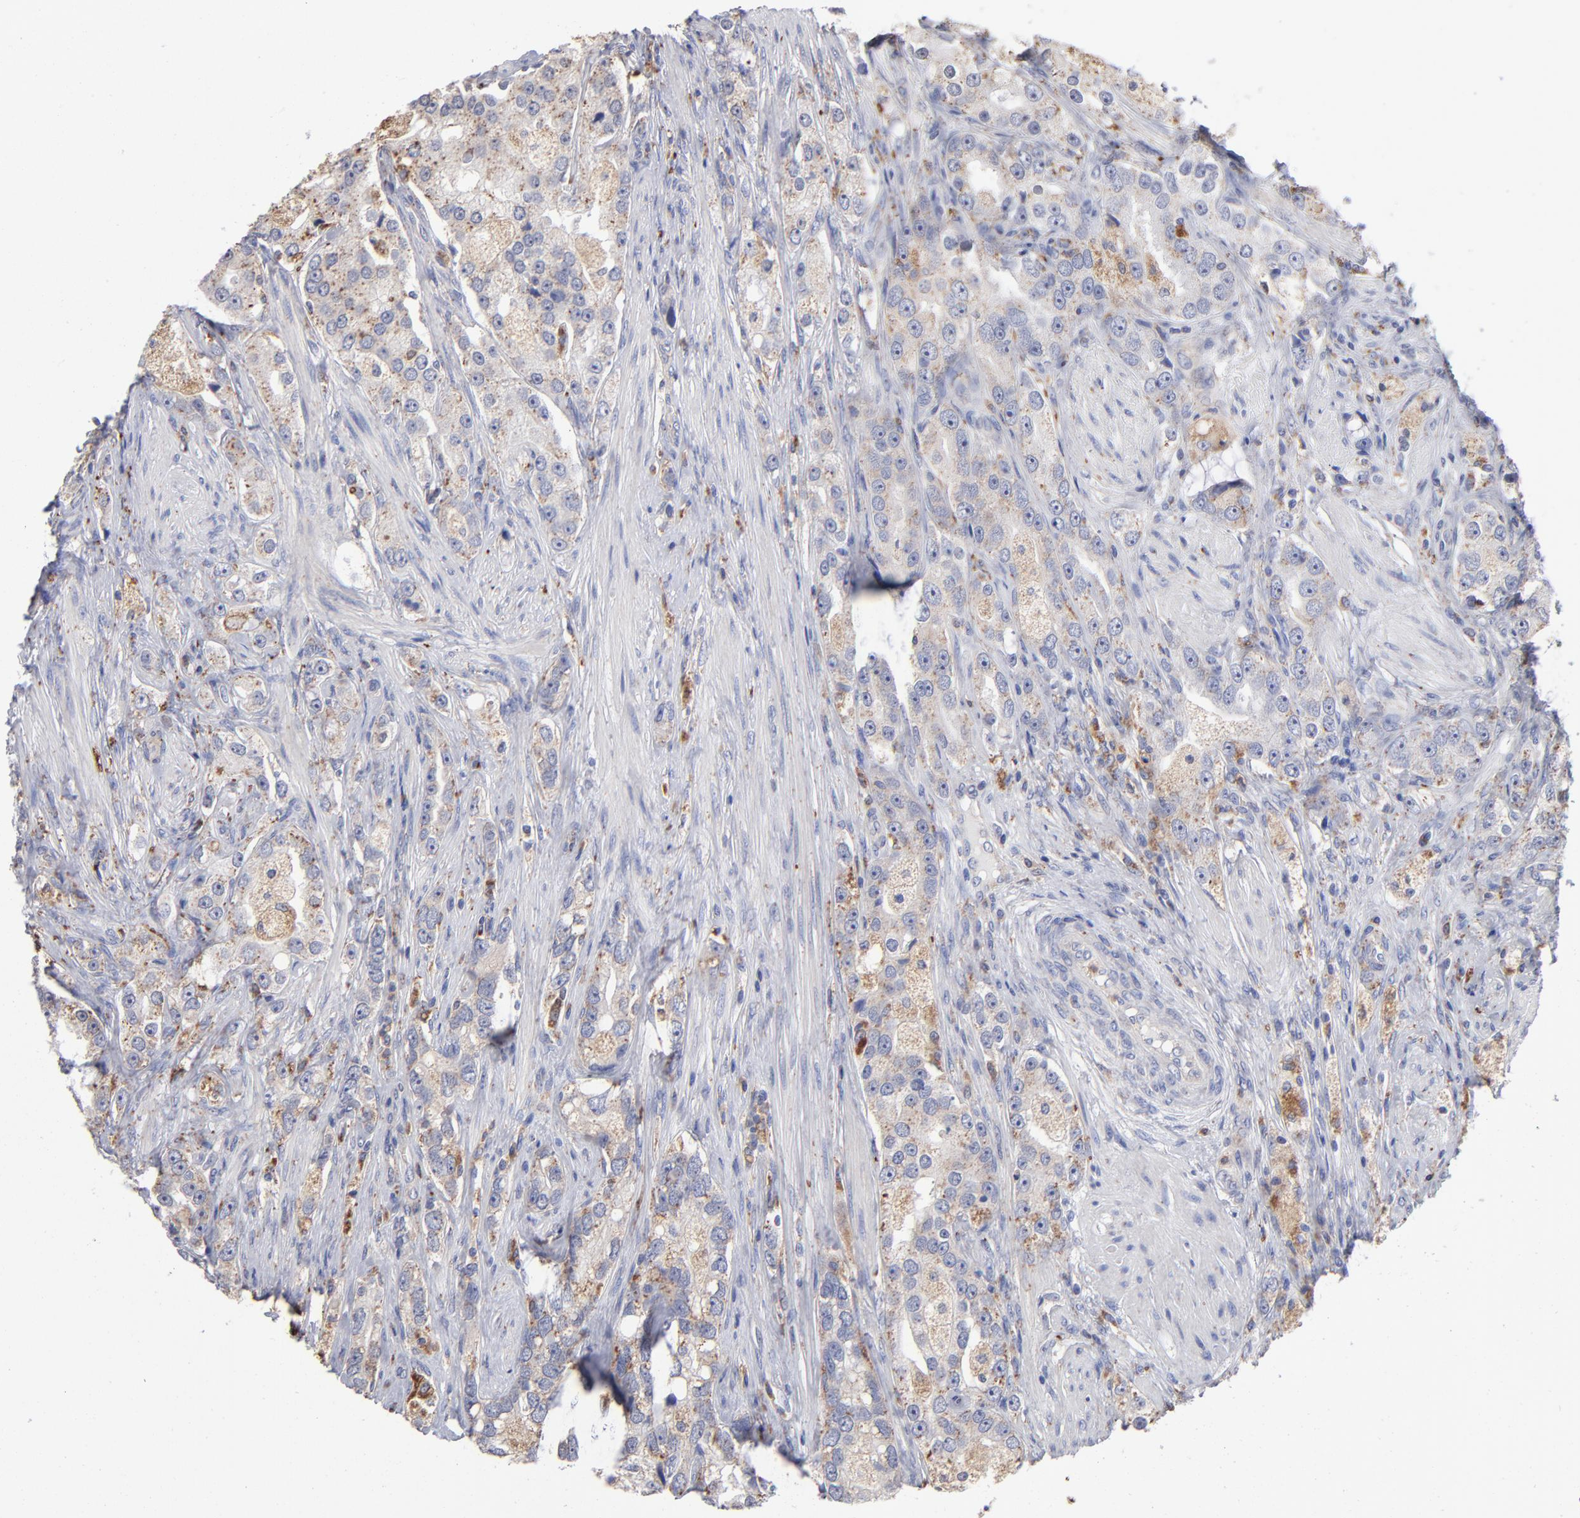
{"staining": {"intensity": "moderate", "quantity": ">75%", "location": "cytoplasmic/membranous"}, "tissue": "prostate cancer", "cell_type": "Tumor cells", "image_type": "cancer", "snomed": [{"axis": "morphology", "description": "Adenocarcinoma, High grade"}, {"axis": "topography", "description": "Prostate"}], "caption": "A medium amount of moderate cytoplasmic/membranous expression is present in about >75% of tumor cells in prostate adenocarcinoma (high-grade) tissue.", "gene": "RRAGB", "patient": {"sex": "male", "age": 63}}